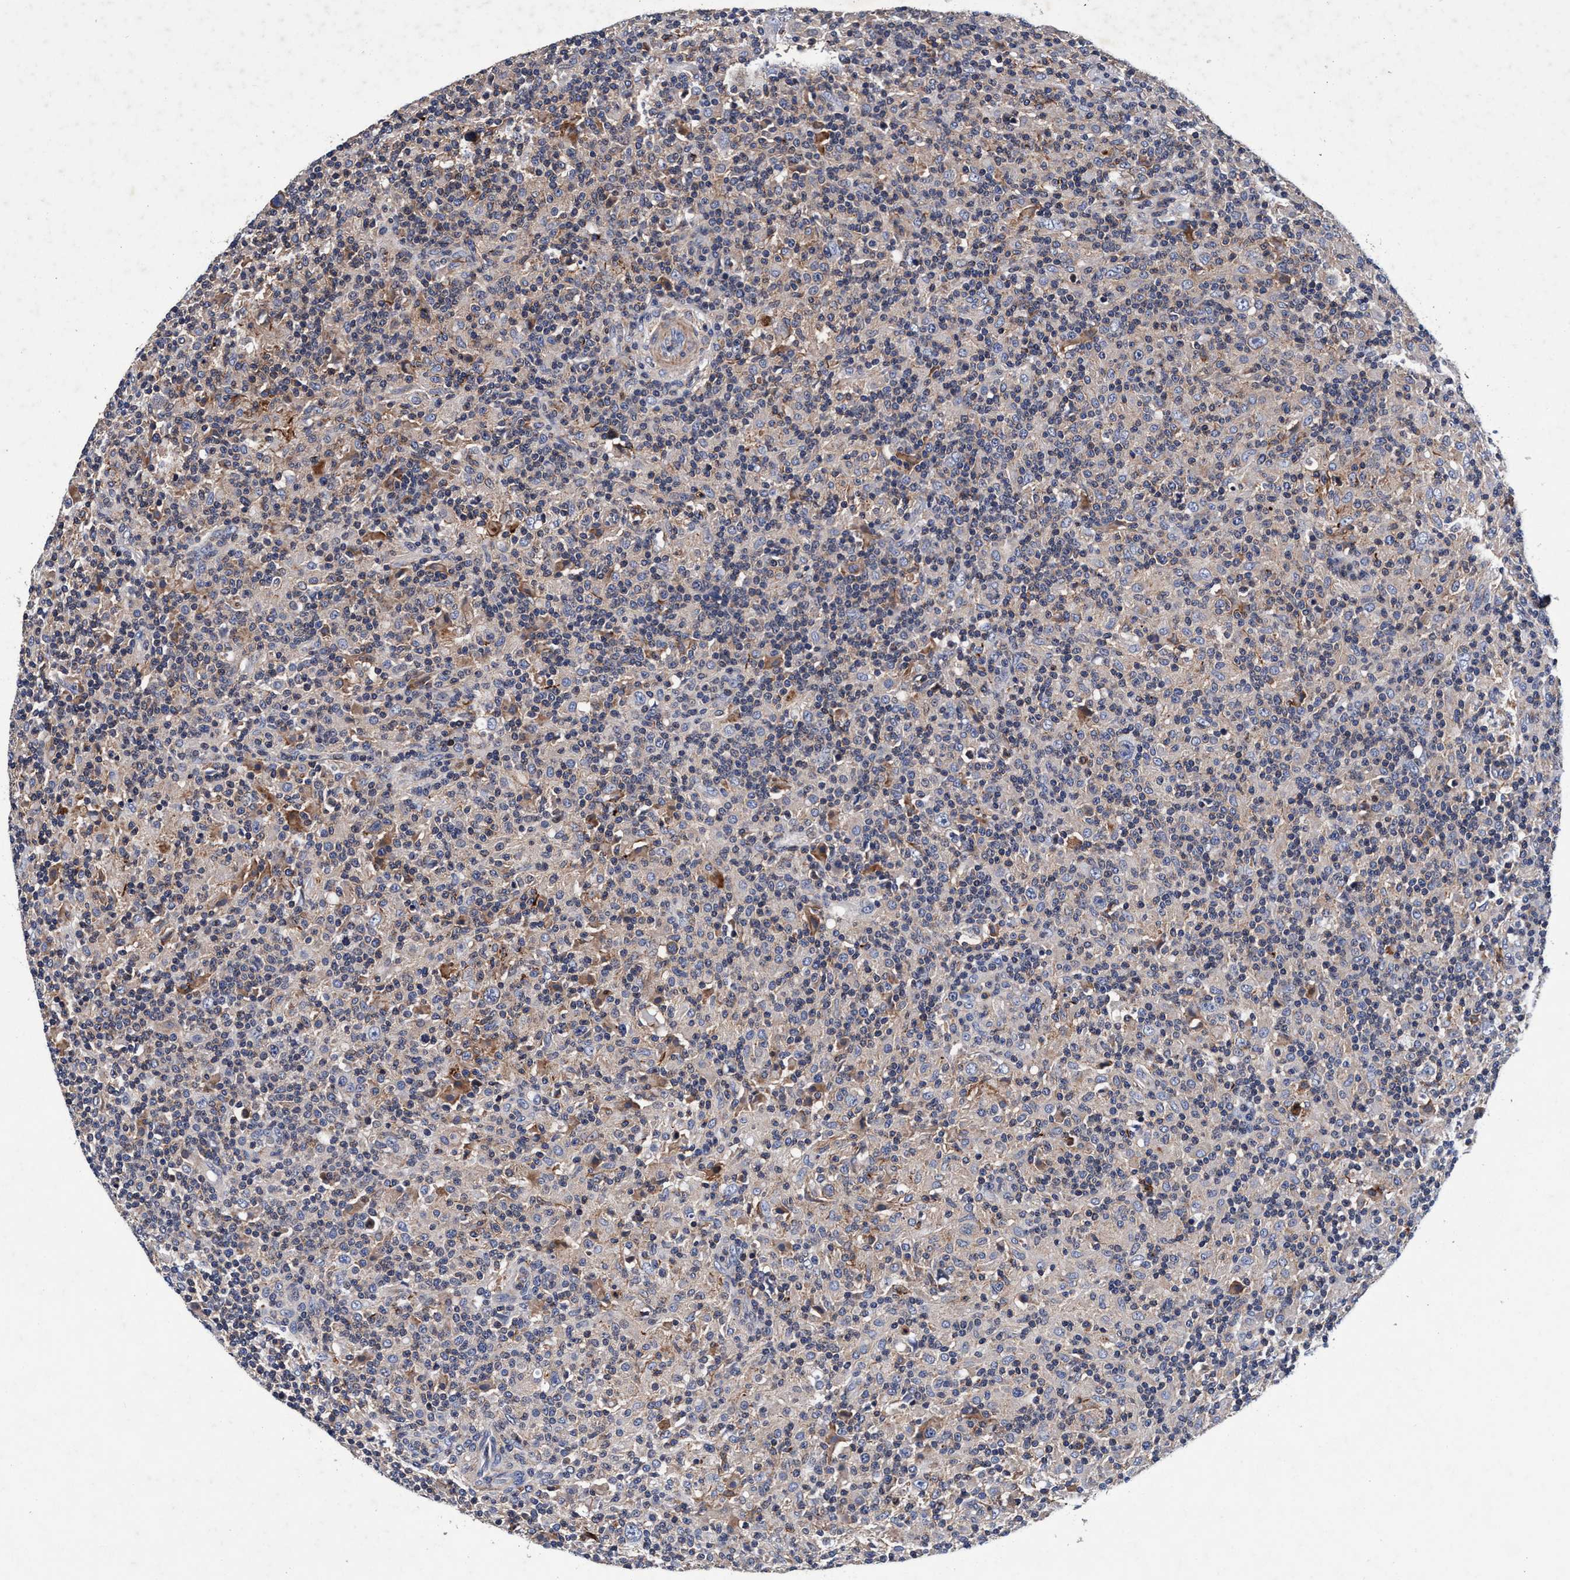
{"staining": {"intensity": "negative", "quantity": "none", "location": "none"}, "tissue": "lymphoma", "cell_type": "Tumor cells", "image_type": "cancer", "snomed": [{"axis": "morphology", "description": "Hodgkin's disease, NOS"}, {"axis": "topography", "description": "Lymph node"}], "caption": "A photomicrograph of human lymphoma is negative for staining in tumor cells.", "gene": "RNF208", "patient": {"sex": "male", "age": 70}}